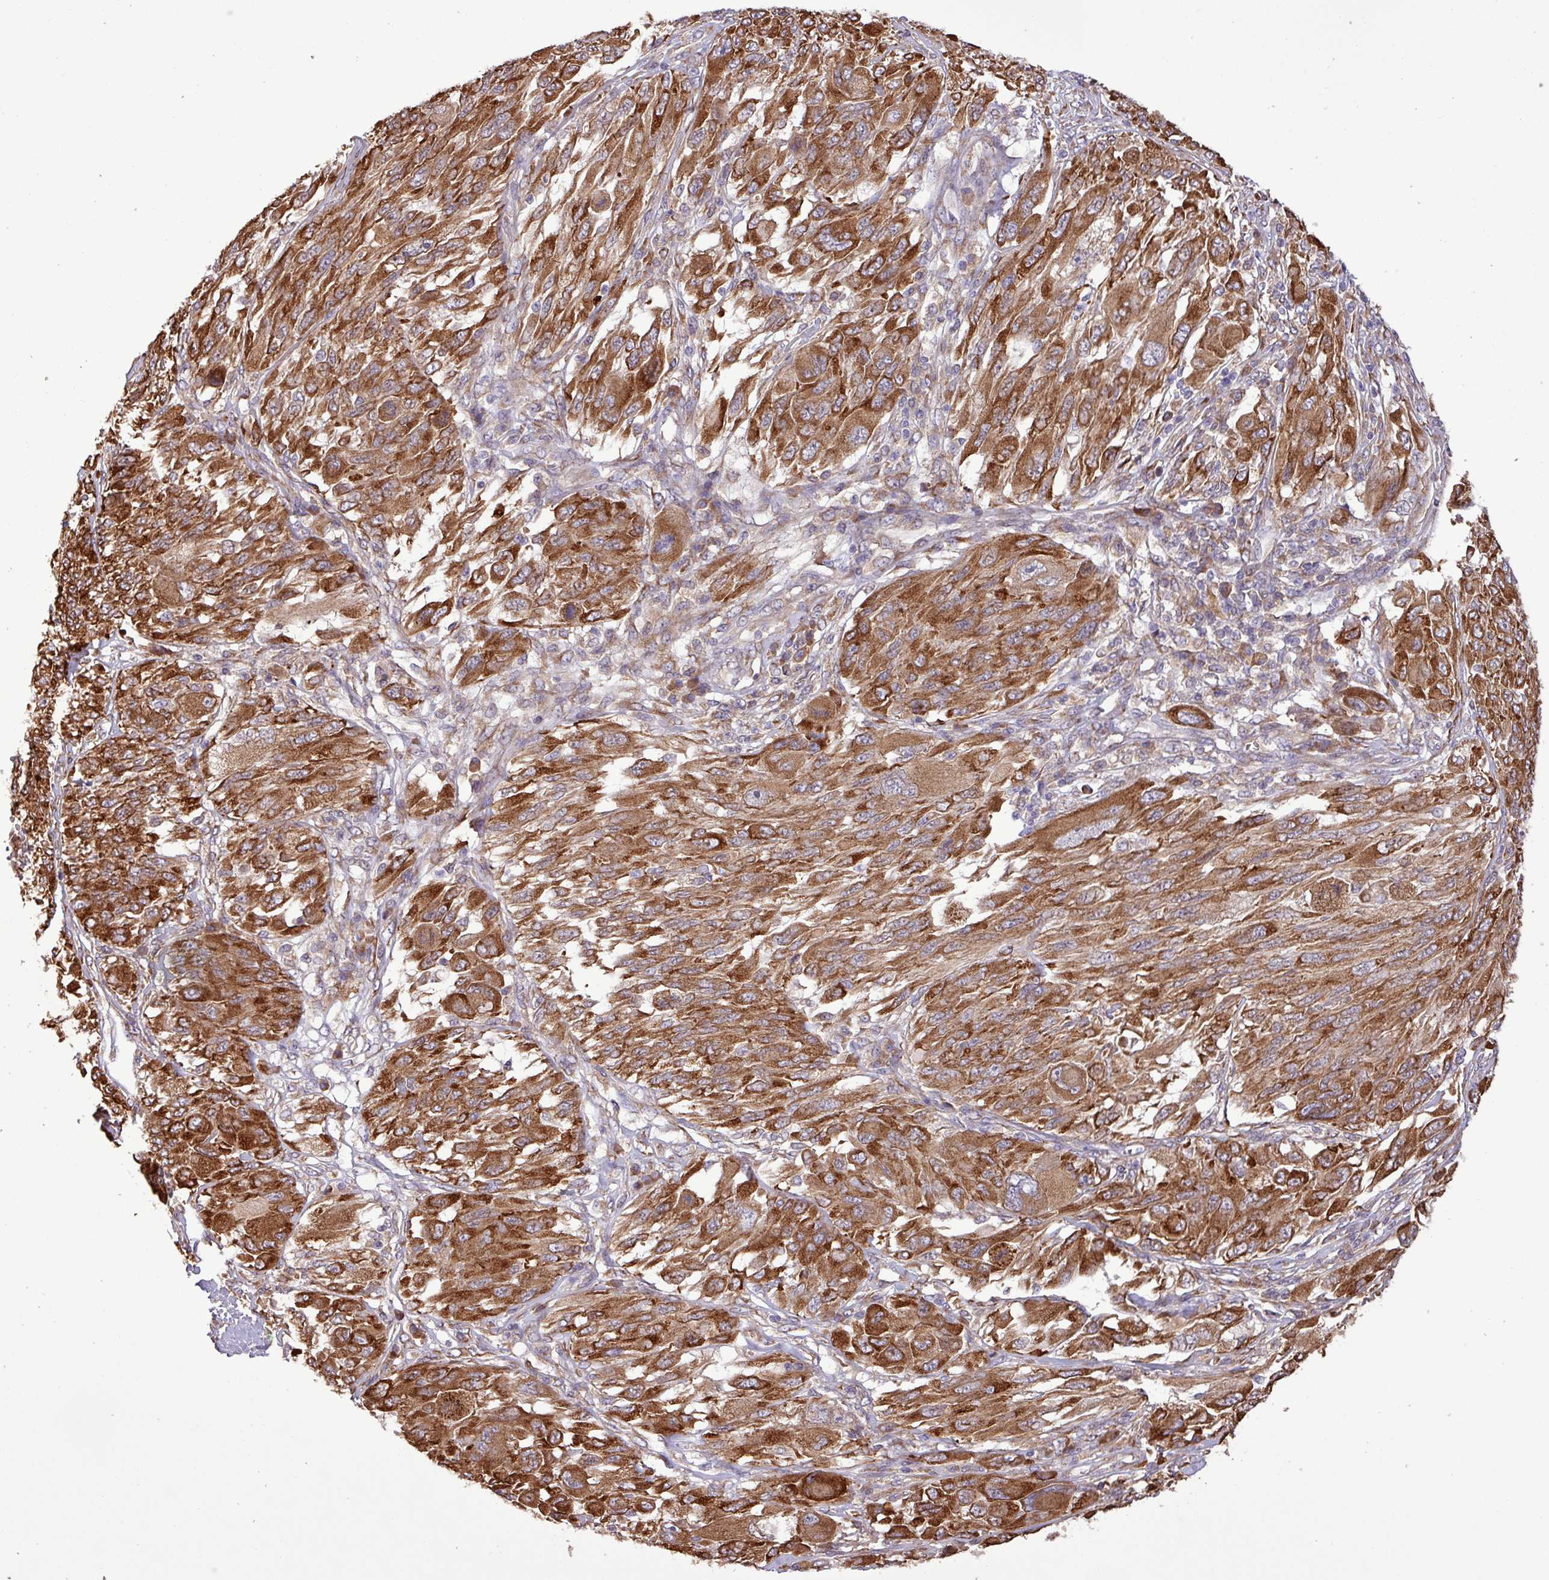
{"staining": {"intensity": "strong", "quantity": ">75%", "location": "cytoplasmic/membranous"}, "tissue": "melanoma", "cell_type": "Tumor cells", "image_type": "cancer", "snomed": [{"axis": "morphology", "description": "Malignant melanoma, NOS"}, {"axis": "topography", "description": "Skin"}], "caption": "The micrograph shows staining of malignant melanoma, revealing strong cytoplasmic/membranous protein staining (brown color) within tumor cells. (DAB IHC, brown staining for protein, blue staining for nuclei).", "gene": "MEGF6", "patient": {"sex": "female", "age": 91}}